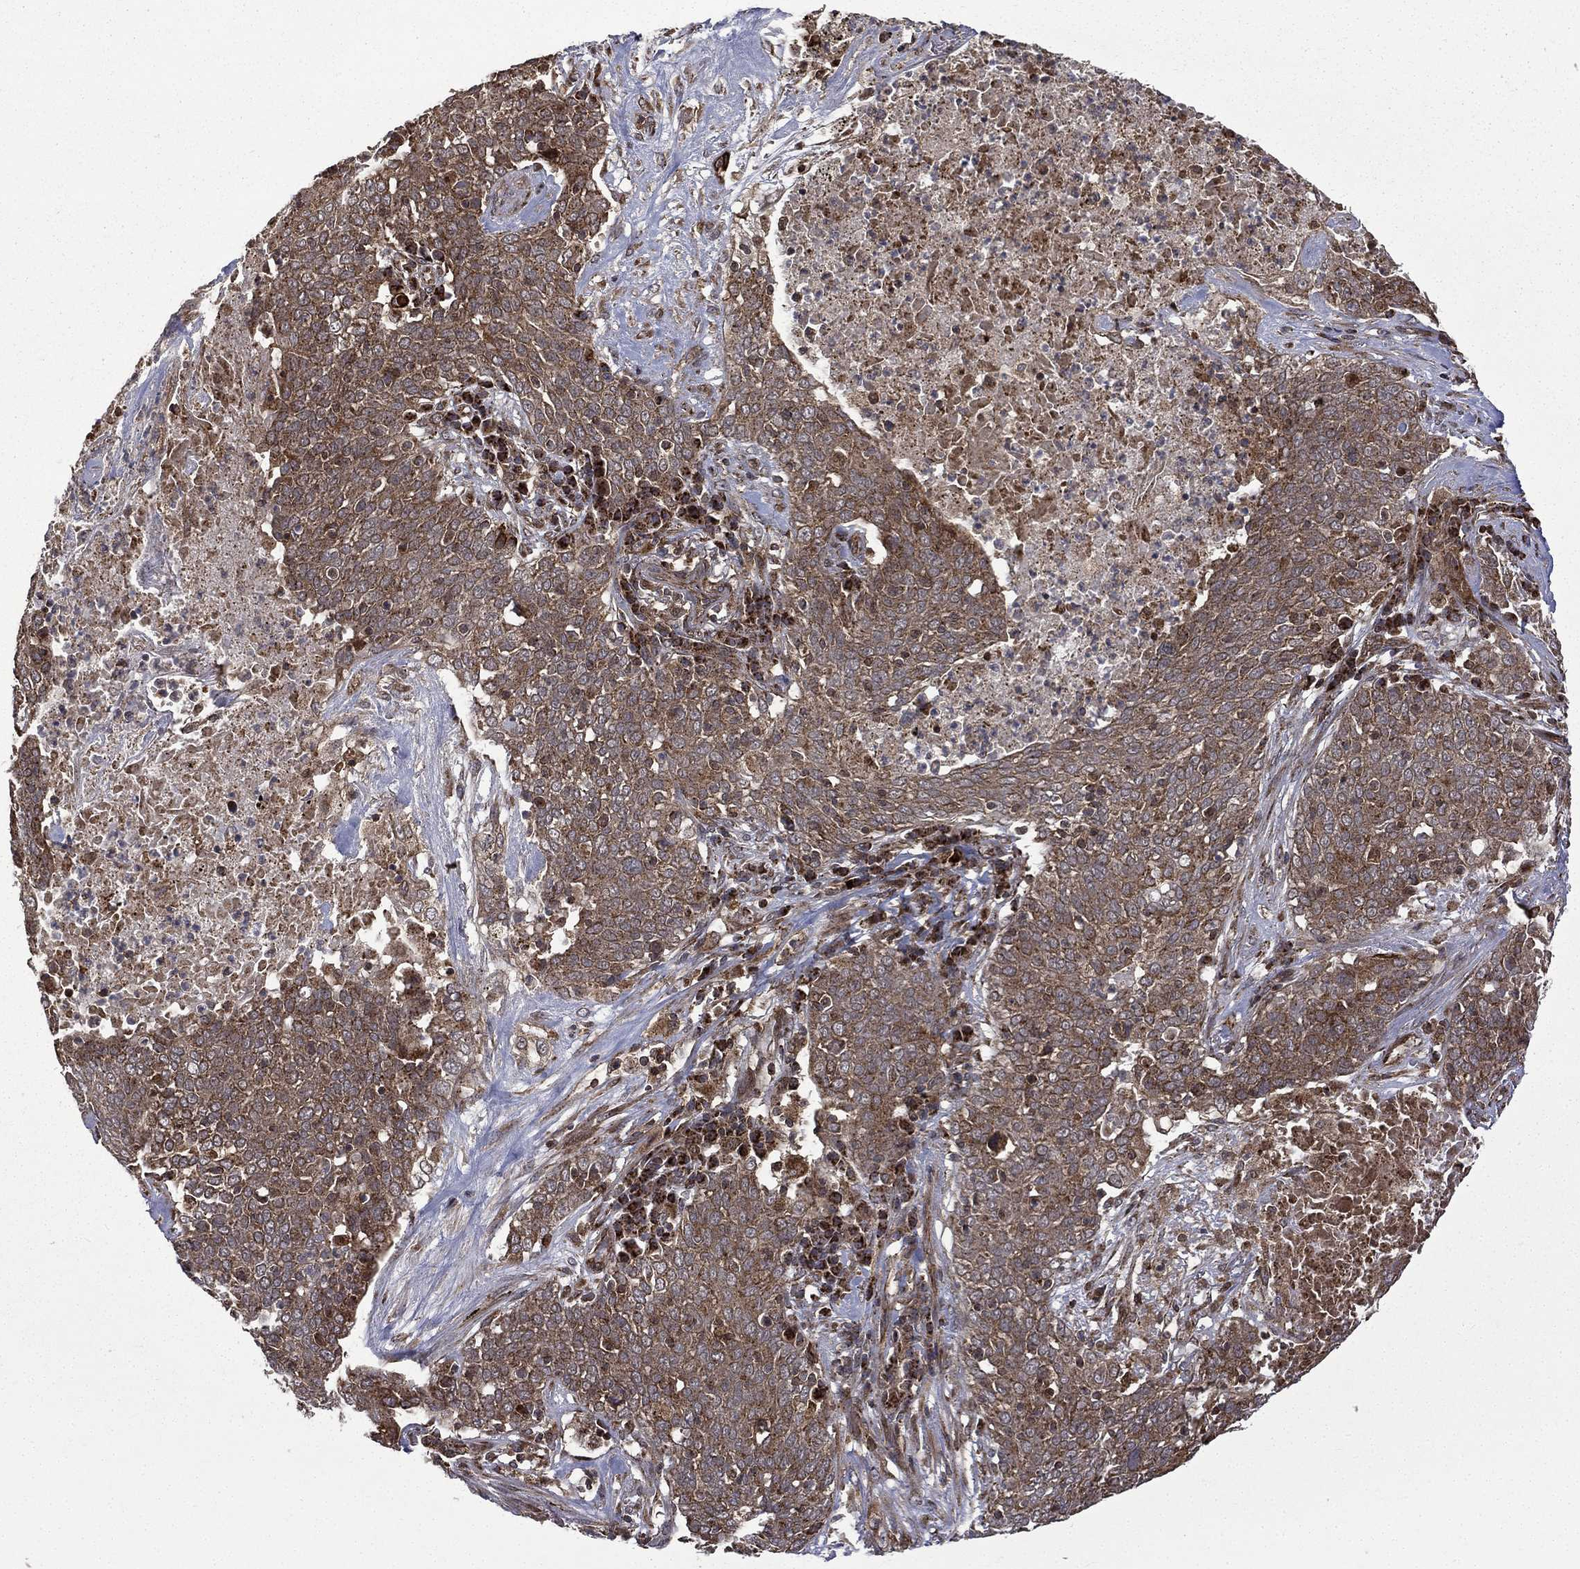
{"staining": {"intensity": "moderate", "quantity": ">75%", "location": "cytoplasmic/membranous"}, "tissue": "lung cancer", "cell_type": "Tumor cells", "image_type": "cancer", "snomed": [{"axis": "morphology", "description": "Squamous cell carcinoma, NOS"}, {"axis": "topography", "description": "Lung"}], "caption": "Immunohistochemical staining of human squamous cell carcinoma (lung) exhibits medium levels of moderate cytoplasmic/membranous protein positivity in approximately >75% of tumor cells. The protein is shown in brown color, while the nuclei are stained blue.", "gene": "GIMAP6", "patient": {"sex": "male", "age": 82}}